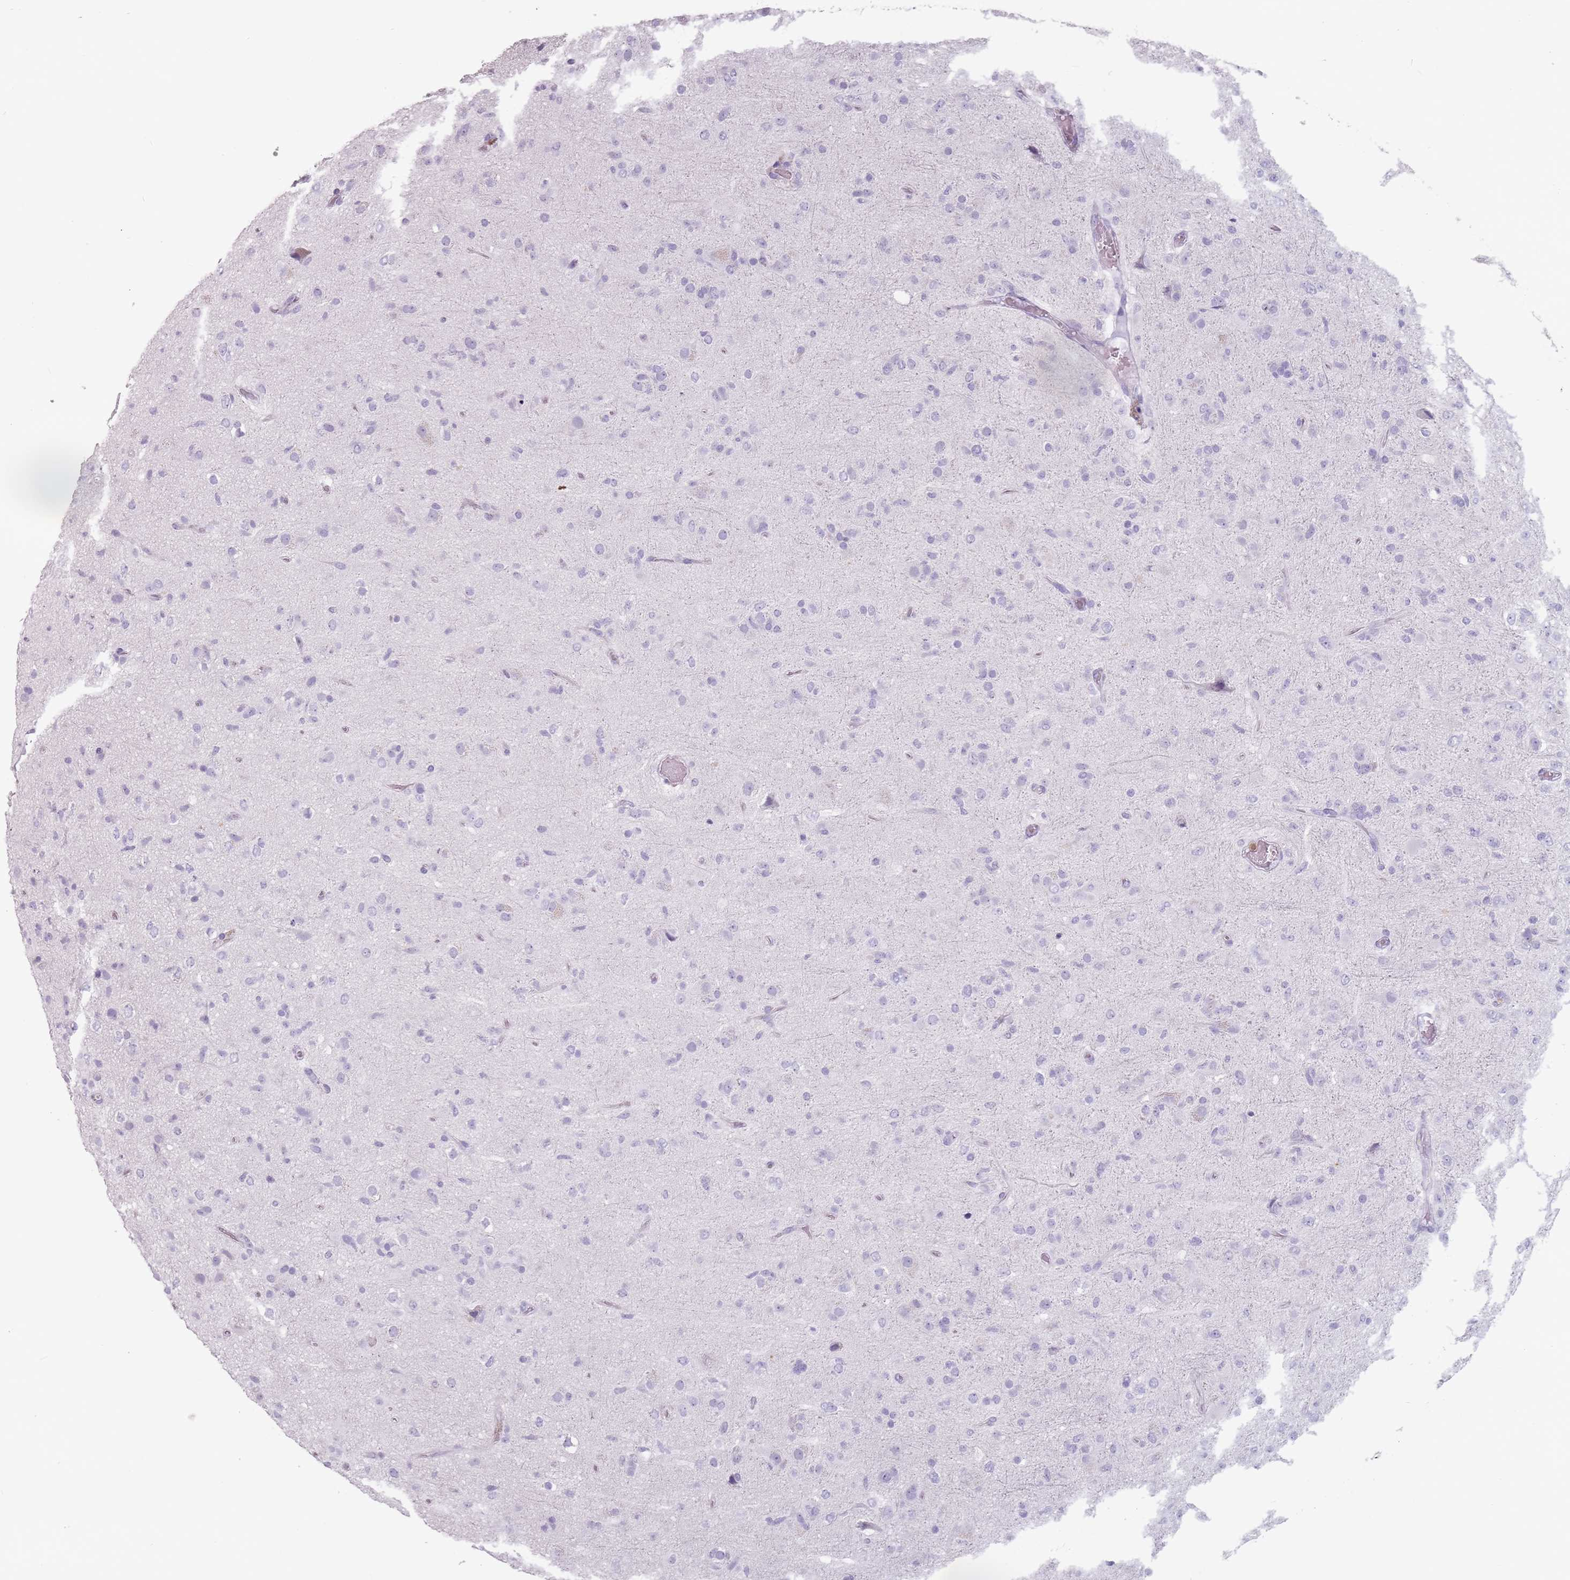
{"staining": {"intensity": "negative", "quantity": "none", "location": "none"}, "tissue": "glioma", "cell_type": "Tumor cells", "image_type": "cancer", "snomed": [{"axis": "morphology", "description": "Glioma, malignant, Low grade"}, {"axis": "topography", "description": "Brain"}], "caption": "There is no significant staining in tumor cells of glioma. (DAB immunohistochemistry (IHC) with hematoxylin counter stain).", "gene": "ZNF584", "patient": {"sex": "male", "age": 65}}